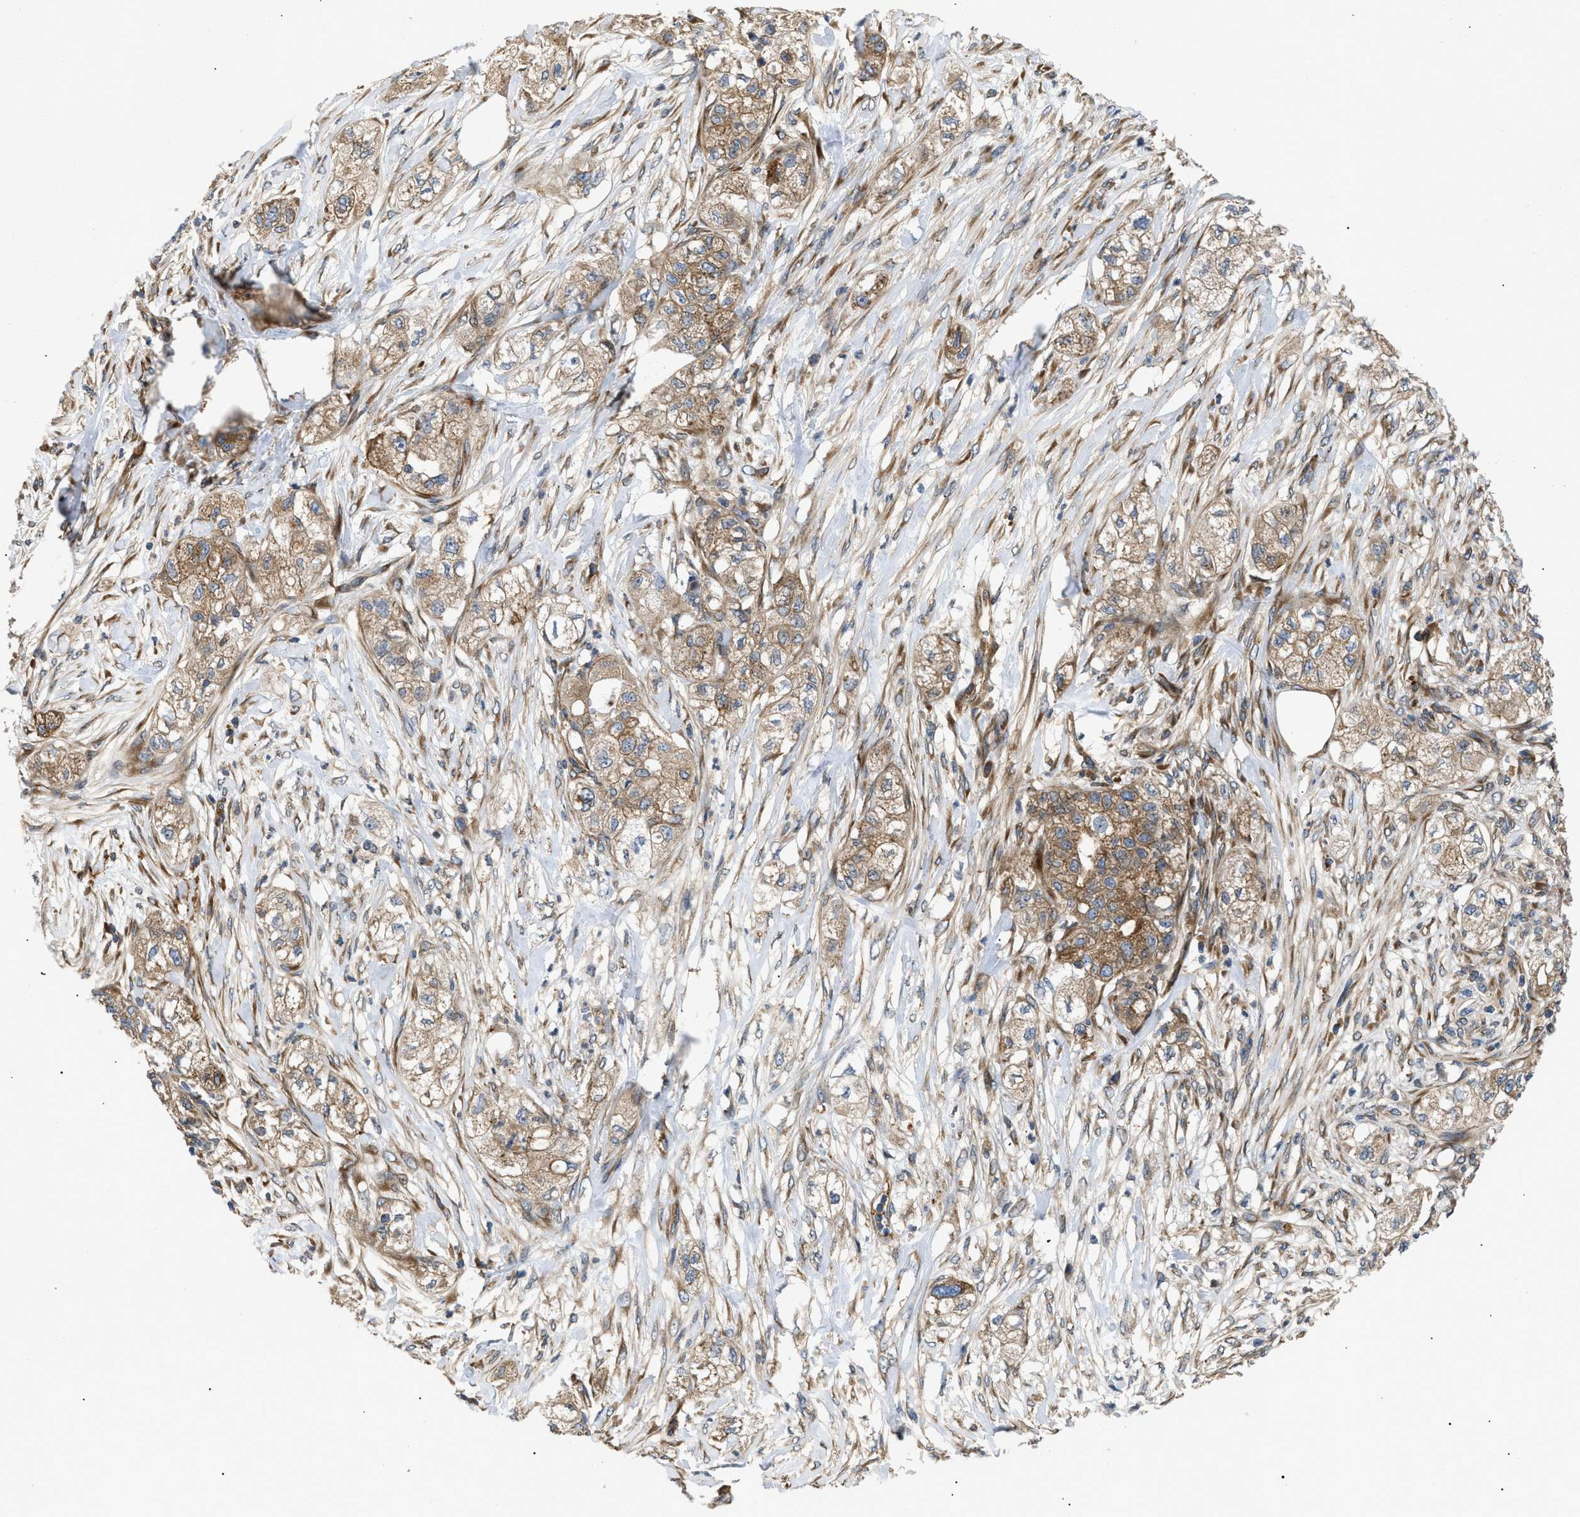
{"staining": {"intensity": "moderate", "quantity": ">75%", "location": "cytoplasmic/membranous"}, "tissue": "pancreatic cancer", "cell_type": "Tumor cells", "image_type": "cancer", "snomed": [{"axis": "morphology", "description": "Adenocarcinoma, NOS"}, {"axis": "topography", "description": "Pancreas"}], "caption": "Human adenocarcinoma (pancreatic) stained with a brown dye reveals moderate cytoplasmic/membranous positive staining in about >75% of tumor cells.", "gene": "LYSMD3", "patient": {"sex": "female", "age": 78}}